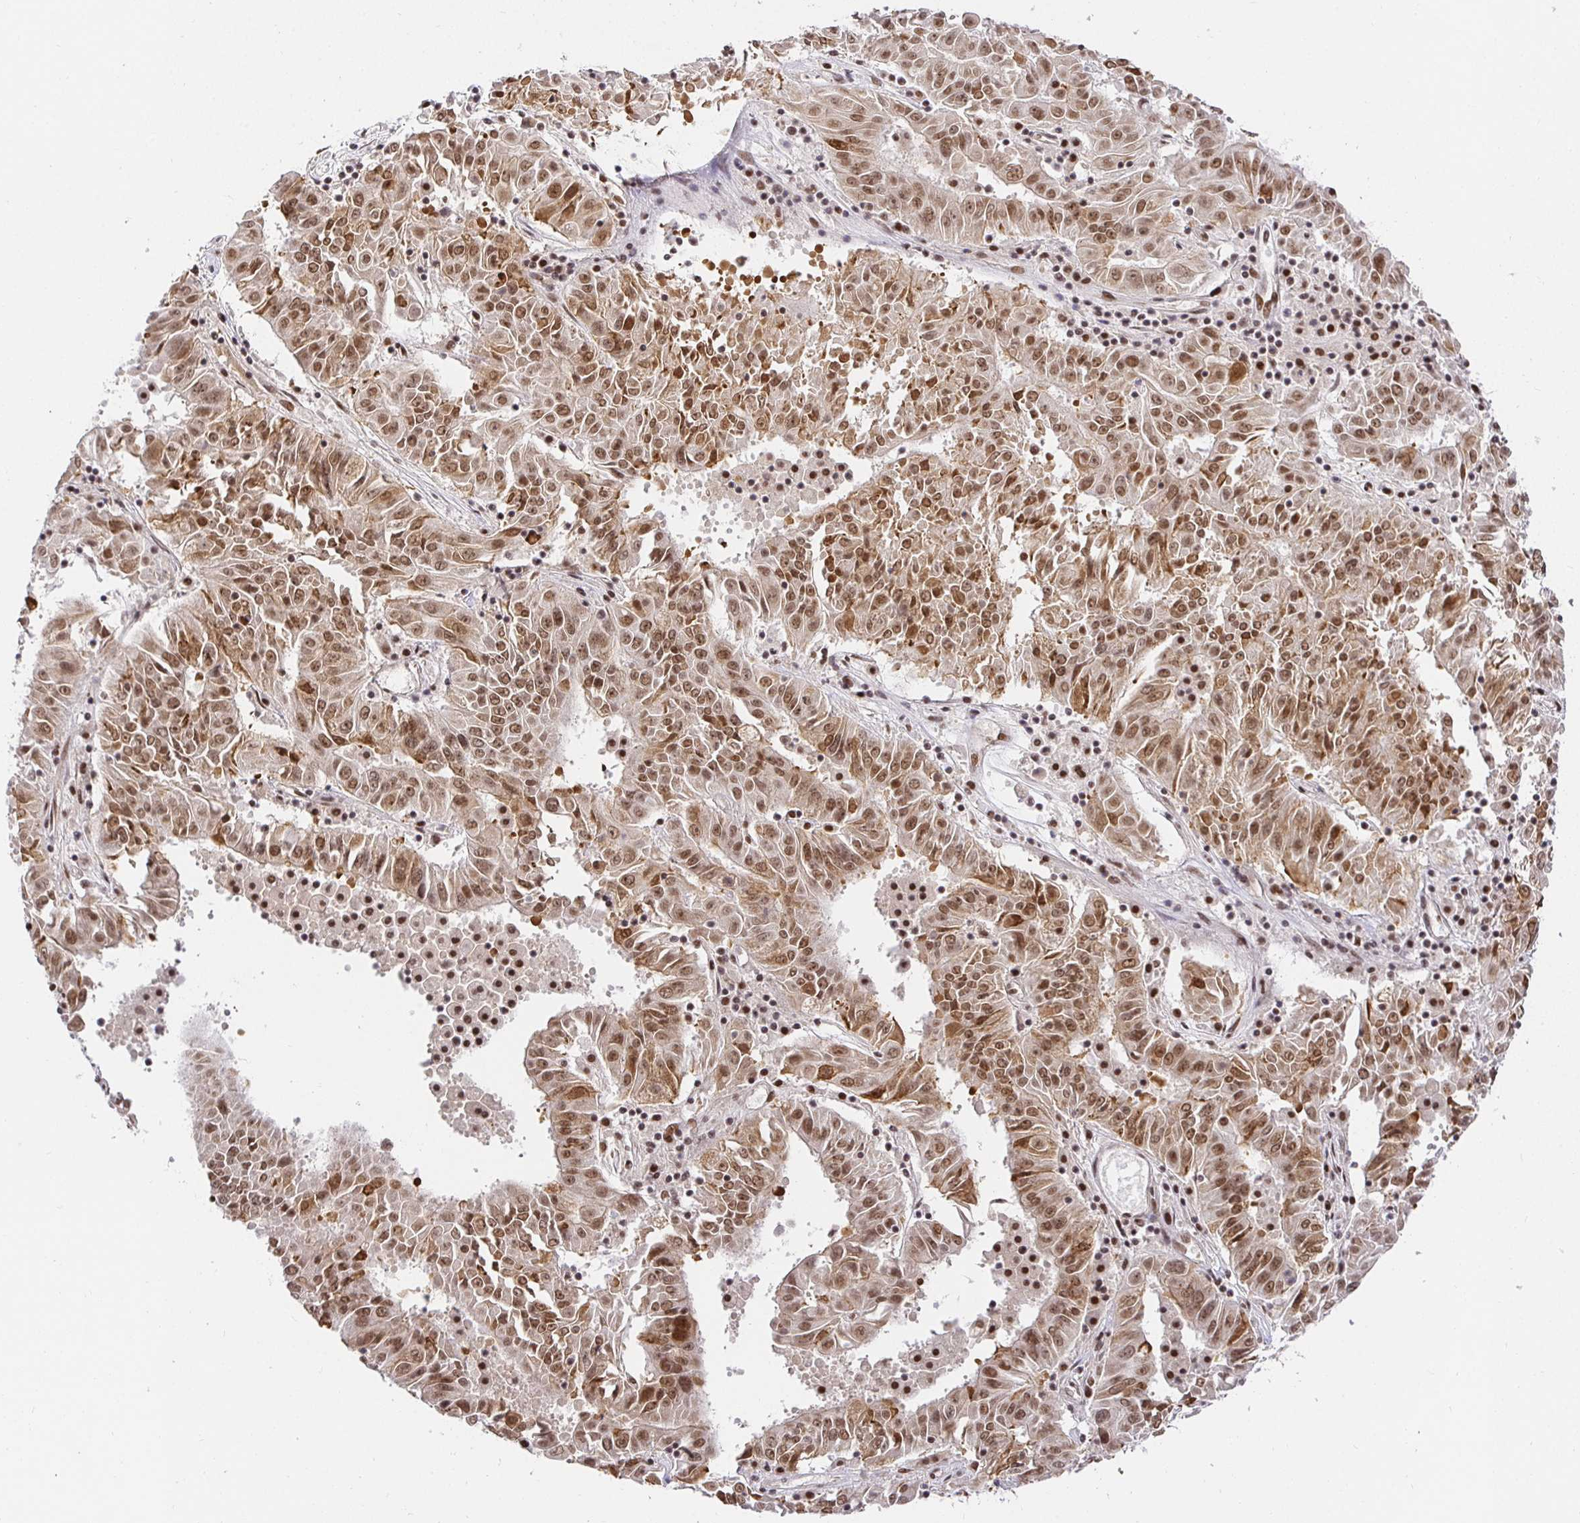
{"staining": {"intensity": "moderate", "quantity": ">75%", "location": "nuclear"}, "tissue": "pancreatic cancer", "cell_type": "Tumor cells", "image_type": "cancer", "snomed": [{"axis": "morphology", "description": "Adenocarcinoma, NOS"}, {"axis": "topography", "description": "Pancreas"}], "caption": "A medium amount of moderate nuclear expression is identified in about >75% of tumor cells in adenocarcinoma (pancreatic) tissue. (brown staining indicates protein expression, while blue staining denotes nuclei).", "gene": "USF1", "patient": {"sex": "male", "age": 63}}